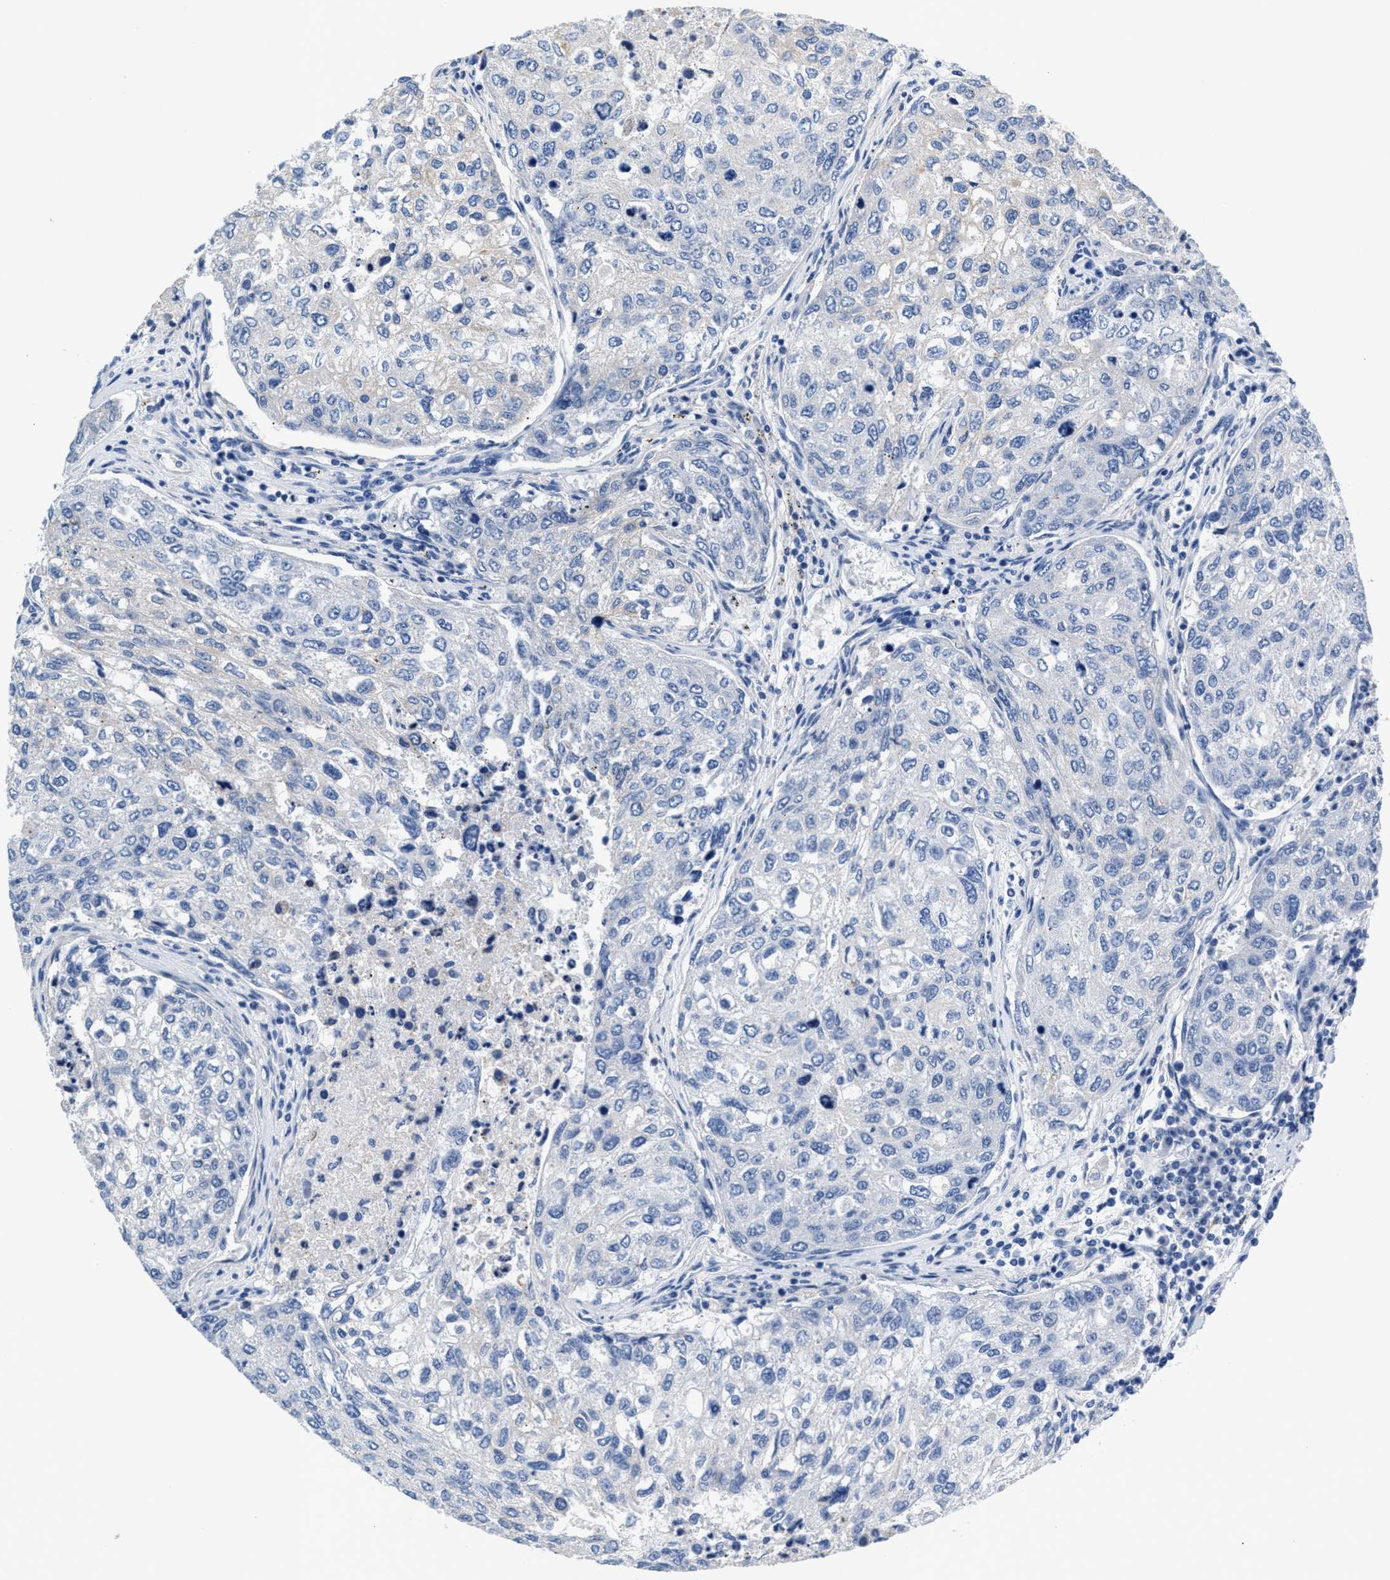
{"staining": {"intensity": "negative", "quantity": "none", "location": "none"}, "tissue": "urothelial cancer", "cell_type": "Tumor cells", "image_type": "cancer", "snomed": [{"axis": "morphology", "description": "Urothelial carcinoma, High grade"}, {"axis": "topography", "description": "Lymph node"}, {"axis": "topography", "description": "Urinary bladder"}], "caption": "IHC histopathology image of urothelial cancer stained for a protein (brown), which shows no staining in tumor cells.", "gene": "SLFN13", "patient": {"sex": "male", "age": 51}}